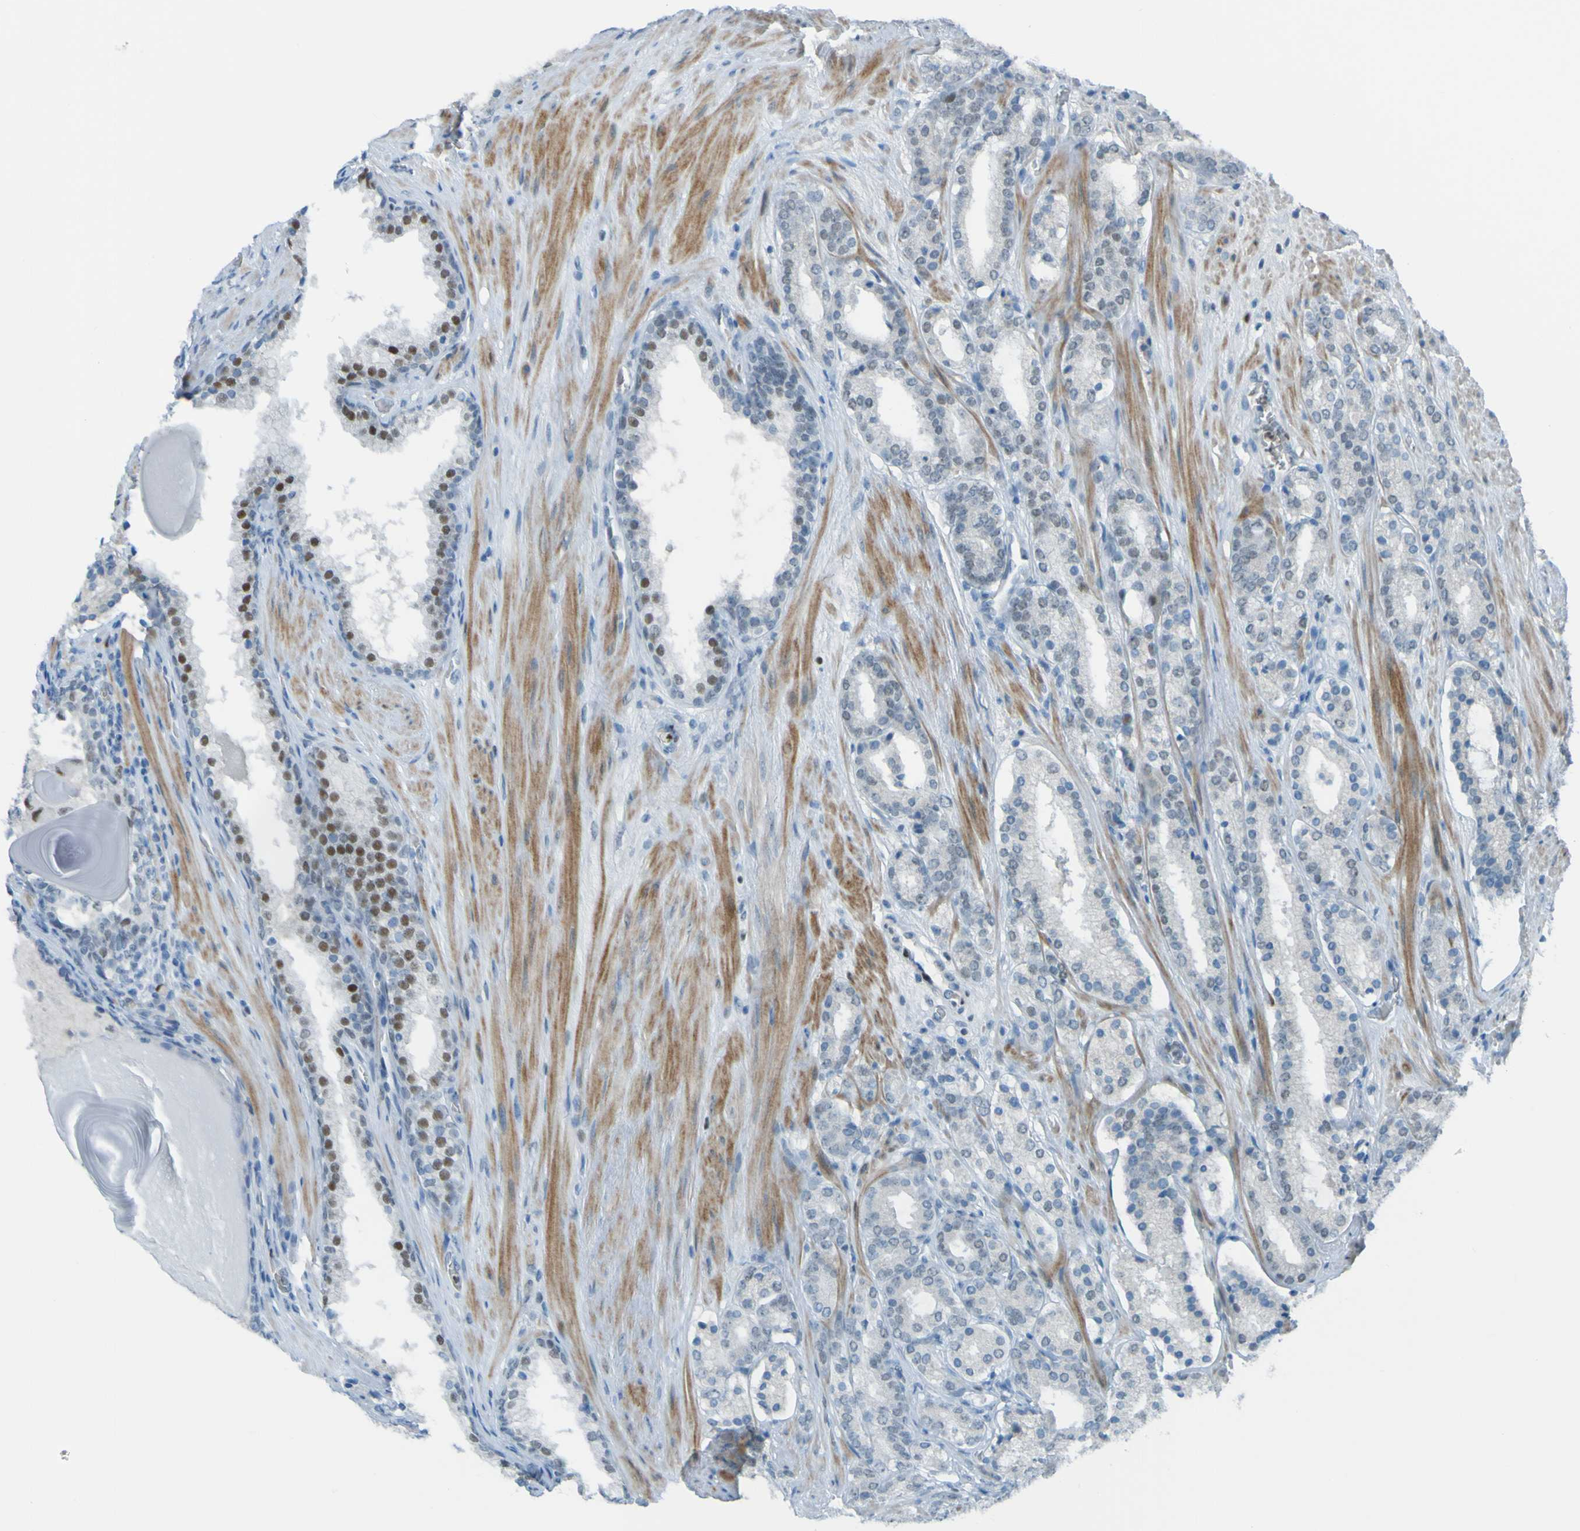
{"staining": {"intensity": "negative", "quantity": "none", "location": "none"}, "tissue": "prostate cancer", "cell_type": "Tumor cells", "image_type": "cancer", "snomed": [{"axis": "morphology", "description": "Adenocarcinoma, Low grade"}, {"axis": "topography", "description": "Prostate"}], "caption": "Immunohistochemistry (IHC) histopathology image of adenocarcinoma (low-grade) (prostate) stained for a protein (brown), which displays no staining in tumor cells.", "gene": "USP36", "patient": {"sex": "male", "age": 69}}